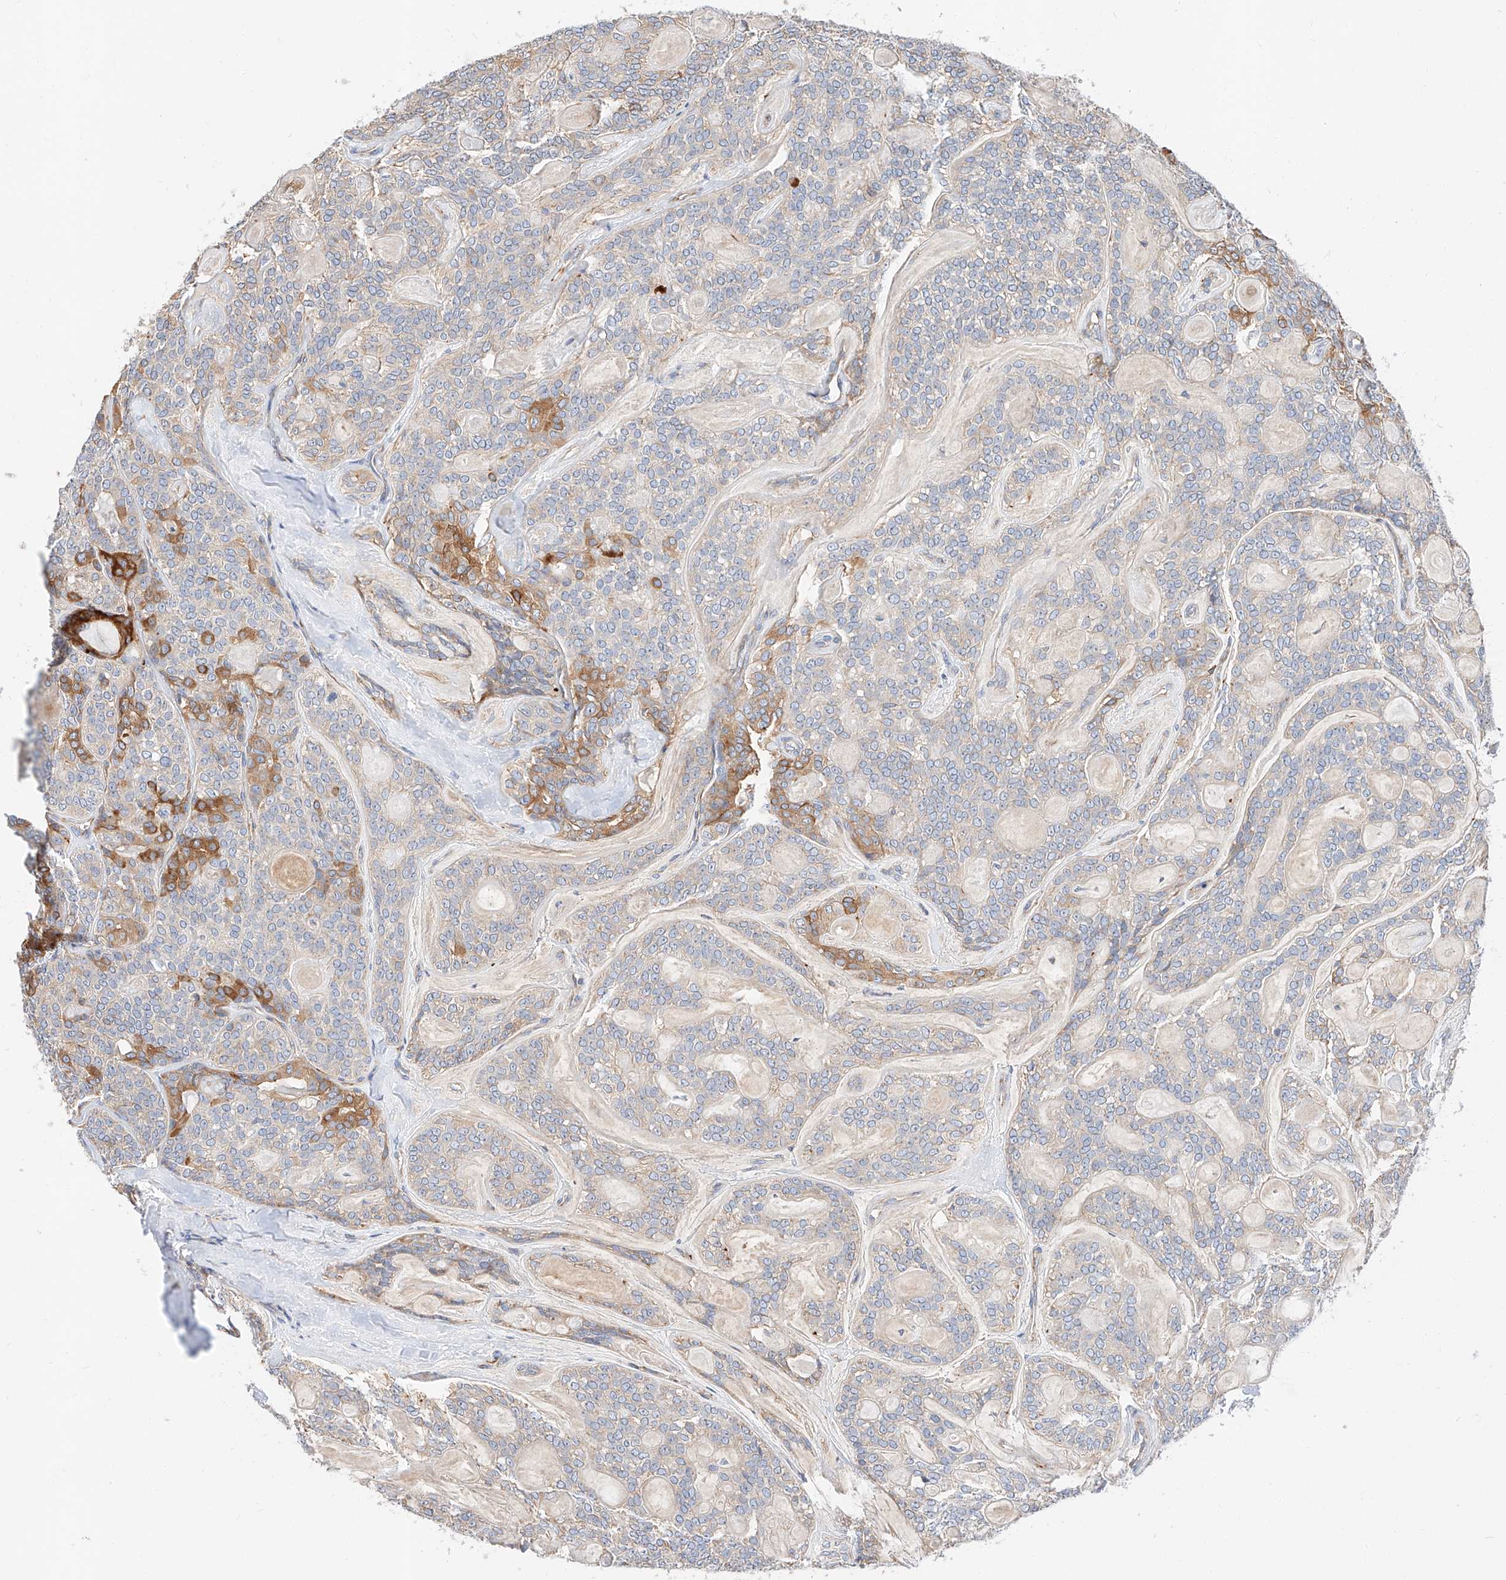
{"staining": {"intensity": "moderate", "quantity": "<25%", "location": "cytoplasmic/membranous"}, "tissue": "head and neck cancer", "cell_type": "Tumor cells", "image_type": "cancer", "snomed": [{"axis": "morphology", "description": "Adenocarcinoma, NOS"}, {"axis": "topography", "description": "Head-Neck"}], "caption": "Immunohistochemistry (IHC) image of human head and neck cancer (adenocarcinoma) stained for a protein (brown), which shows low levels of moderate cytoplasmic/membranous positivity in about <25% of tumor cells.", "gene": "GLMN", "patient": {"sex": "male", "age": 66}}